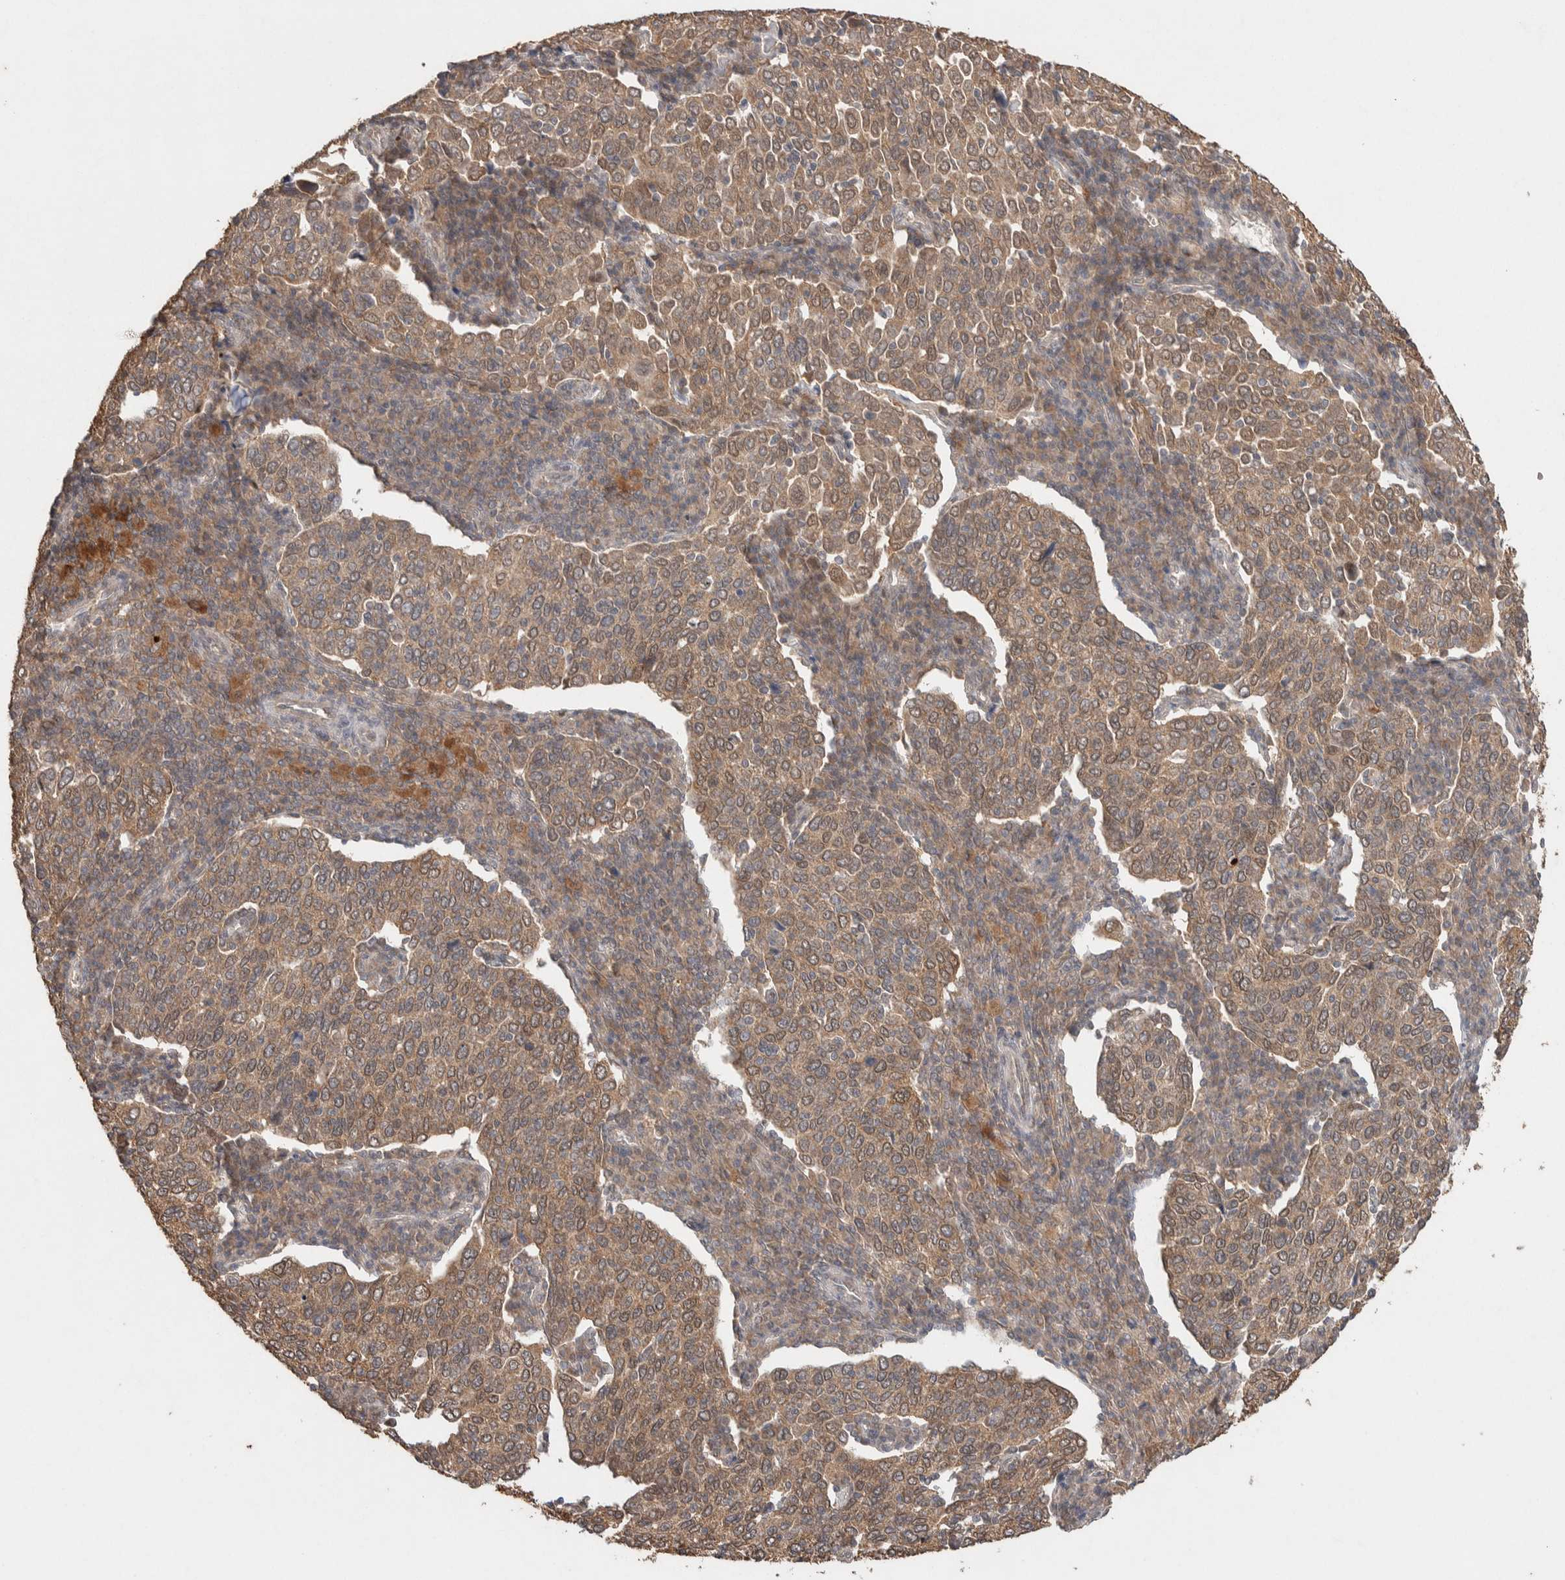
{"staining": {"intensity": "weak", "quantity": ">75%", "location": "cytoplasmic/membranous"}, "tissue": "cervical cancer", "cell_type": "Tumor cells", "image_type": "cancer", "snomed": [{"axis": "morphology", "description": "Squamous cell carcinoma, NOS"}, {"axis": "topography", "description": "Cervix"}], "caption": "Cervical cancer (squamous cell carcinoma) was stained to show a protein in brown. There is low levels of weak cytoplasmic/membranous staining in about >75% of tumor cells.", "gene": "KCNJ5", "patient": {"sex": "female", "age": 40}}